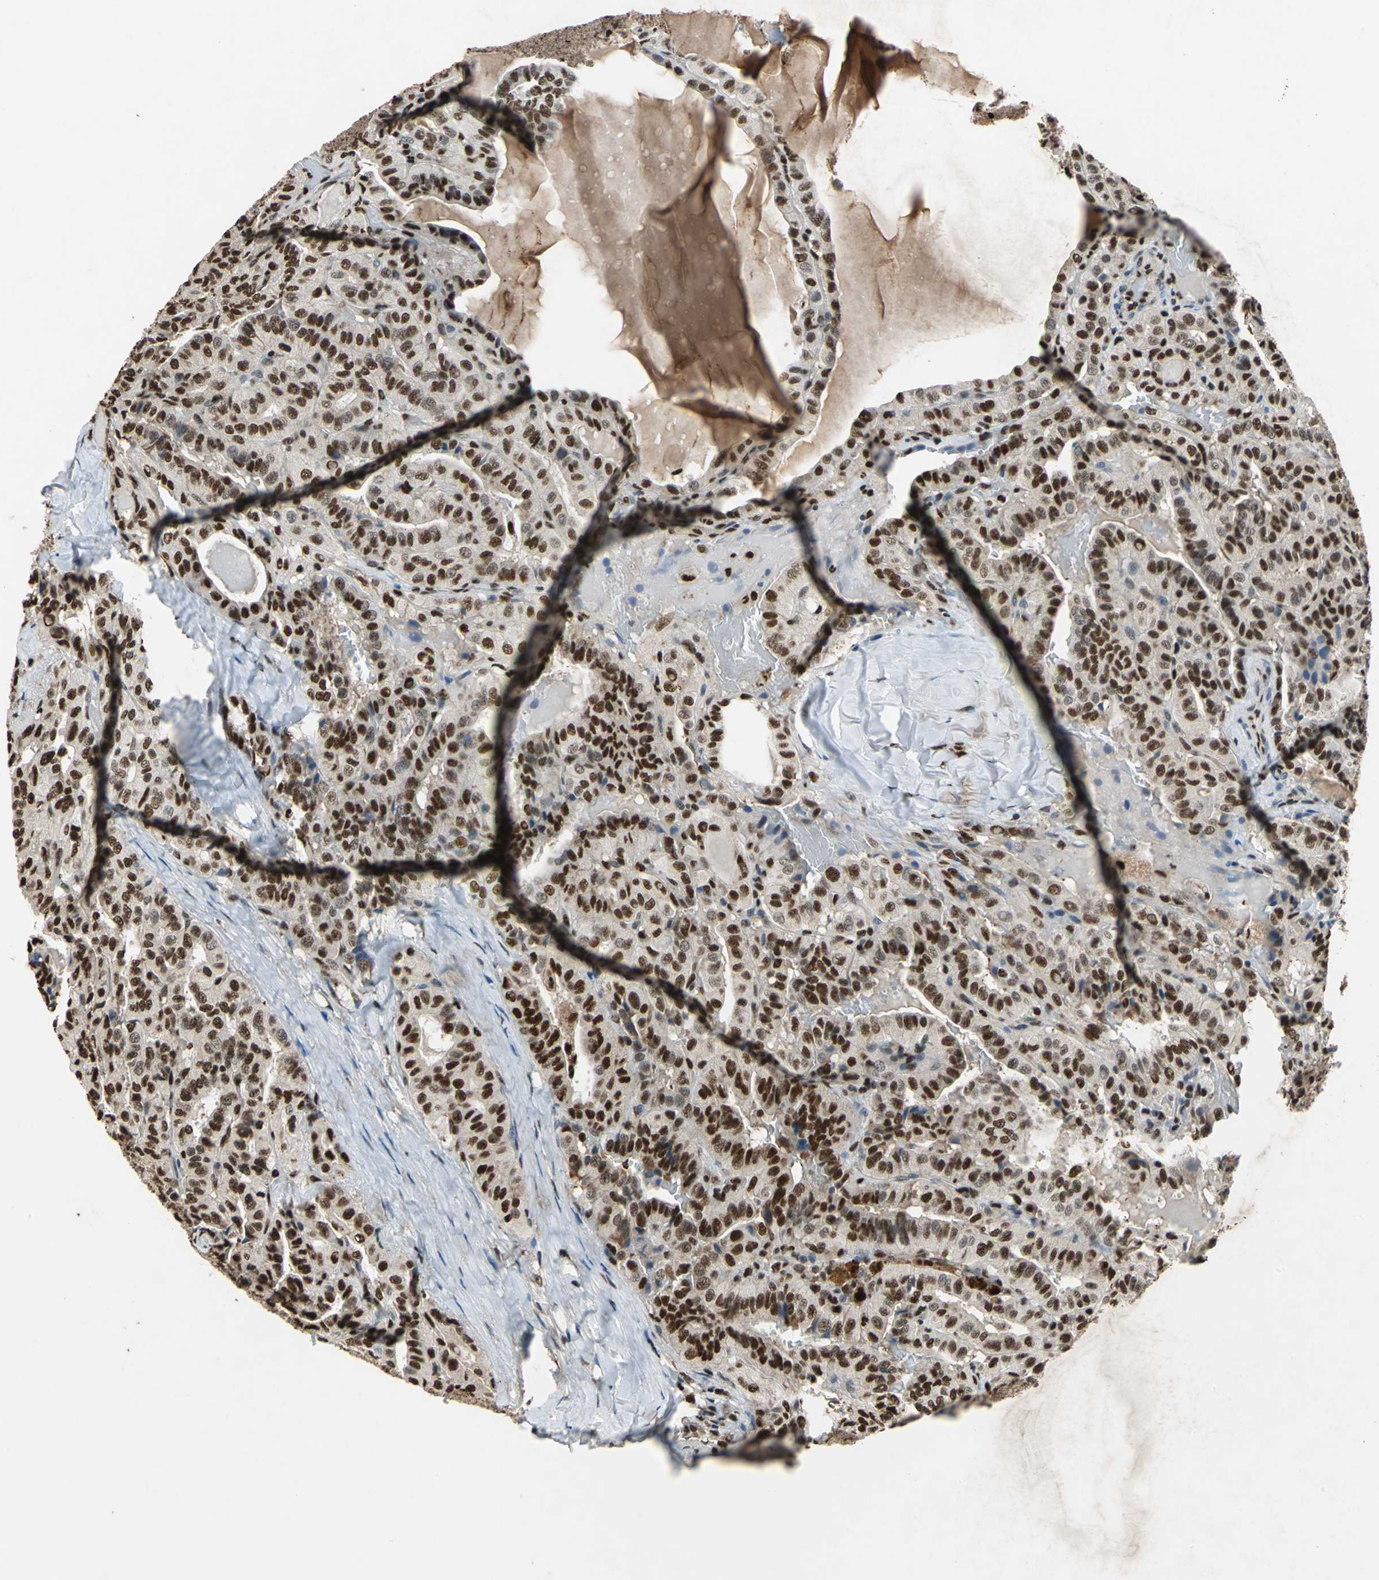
{"staining": {"intensity": "strong", "quantity": ">75%", "location": "nuclear"}, "tissue": "thyroid cancer", "cell_type": "Tumor cells", "image_type": "cancer", "snomed": [{"axis": "morphology", "description": "Papillary adenocarcinoma, NOS"}, {"axis": "topography", "description": "Thyroid gland"}], "caption": "Tumor cells demonstrate high levels of strong nuclear positivity in about >75% of cells in human thyroid cancer. (DAB (3,3'-diaminobenzidine) IHC with brightfield microscopy, high magnification).", "gene": "ANP32A", "patient": {"sex": "male", "age": 77}}